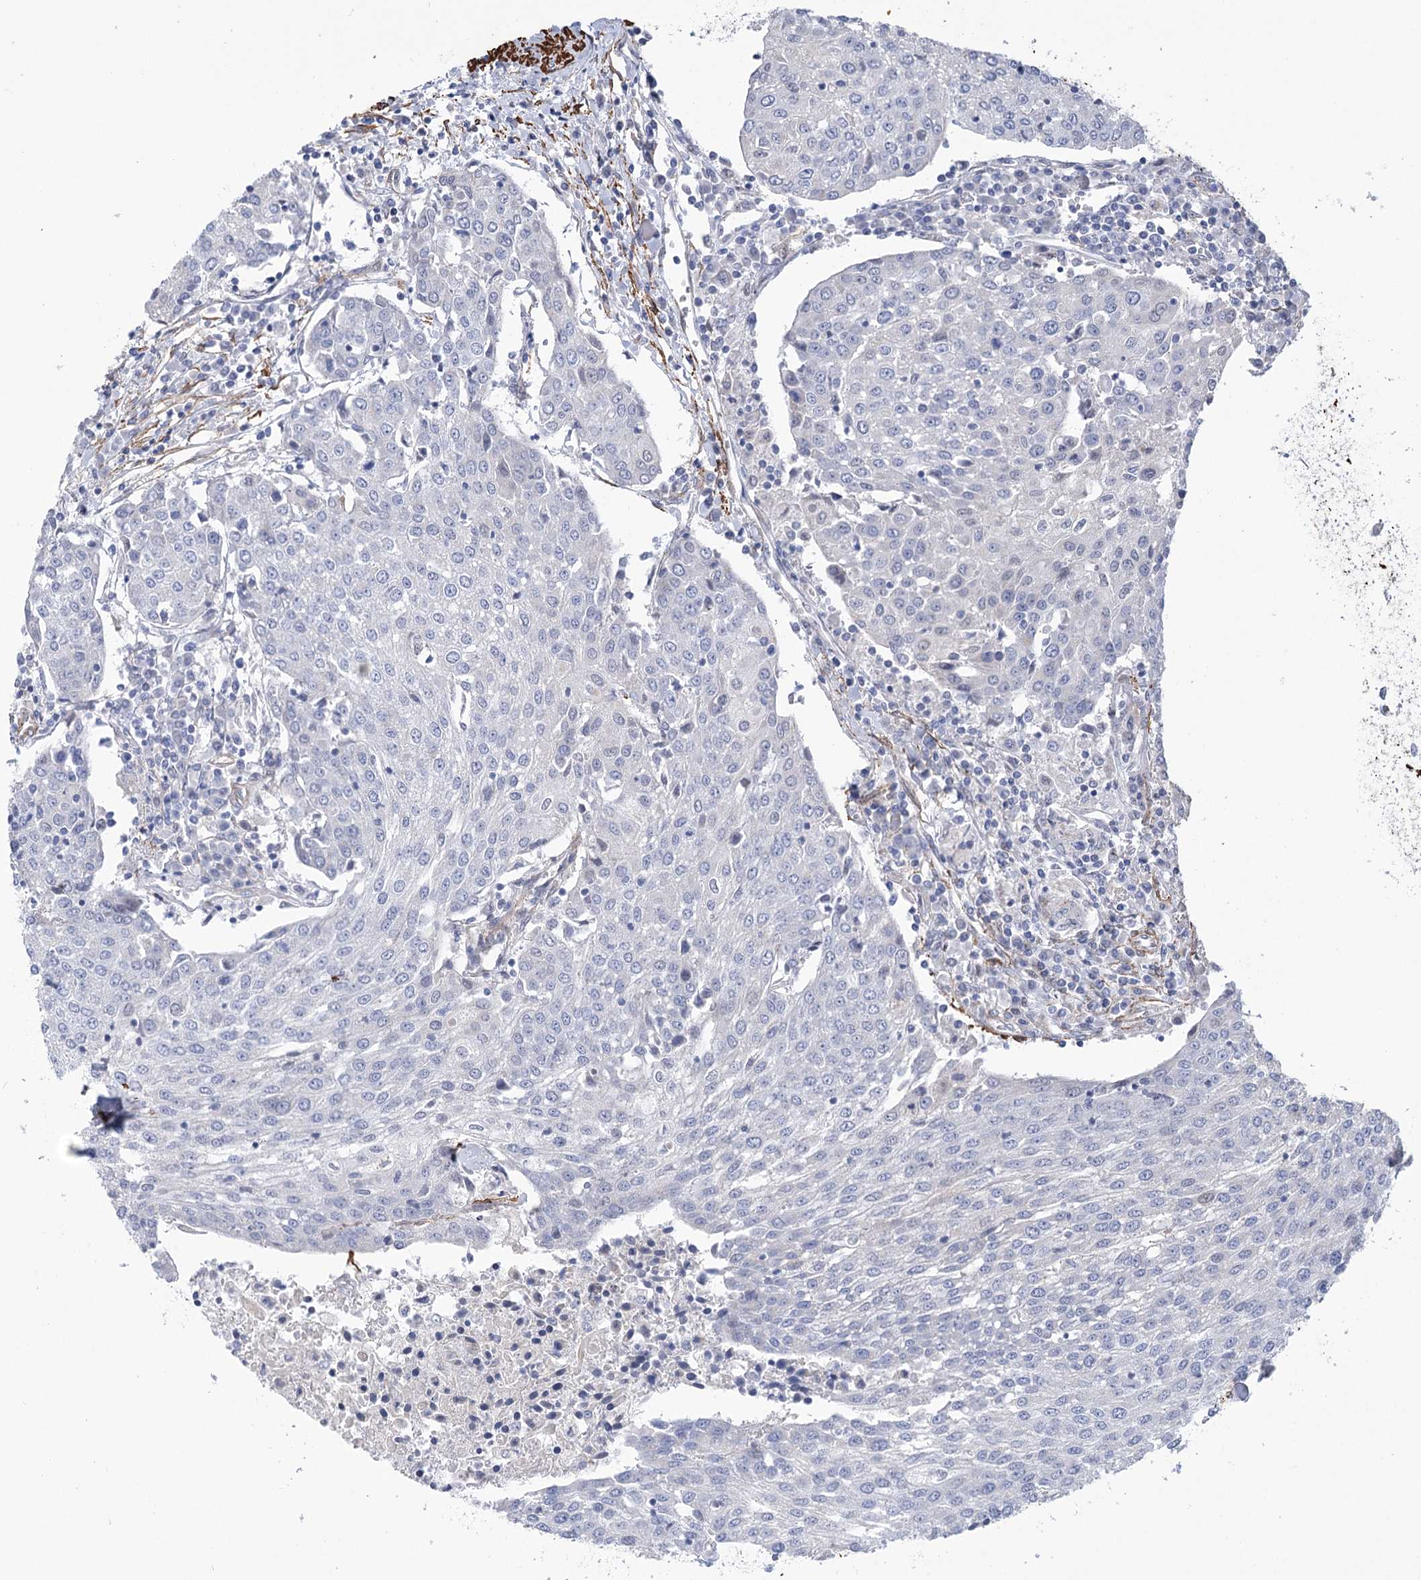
{"staining": {"intensity": "negative", "quantity": "none", "location": "none"}, "tissue": "urothelial cancer", "cell_type": "Tumor cells", "image_type": "cancer", "snomed": [{"axis": "morphology", "description": "Urothelial carcinoma, High grade"}, {"axis": "topography", "description": "Urinary bladder"}], "caption": "An image of urothelial cancer stained for a protein reveals no brown staining in tumor cells. Brightfield microscopy of immunohistochemistry stained with DAB (3,3'-diaminobenzidine) (brown) and hematoxylin (blue), captured at high magnification.", "gene": "WASHC3", "patient": {"sex": "female", "age": 85}}